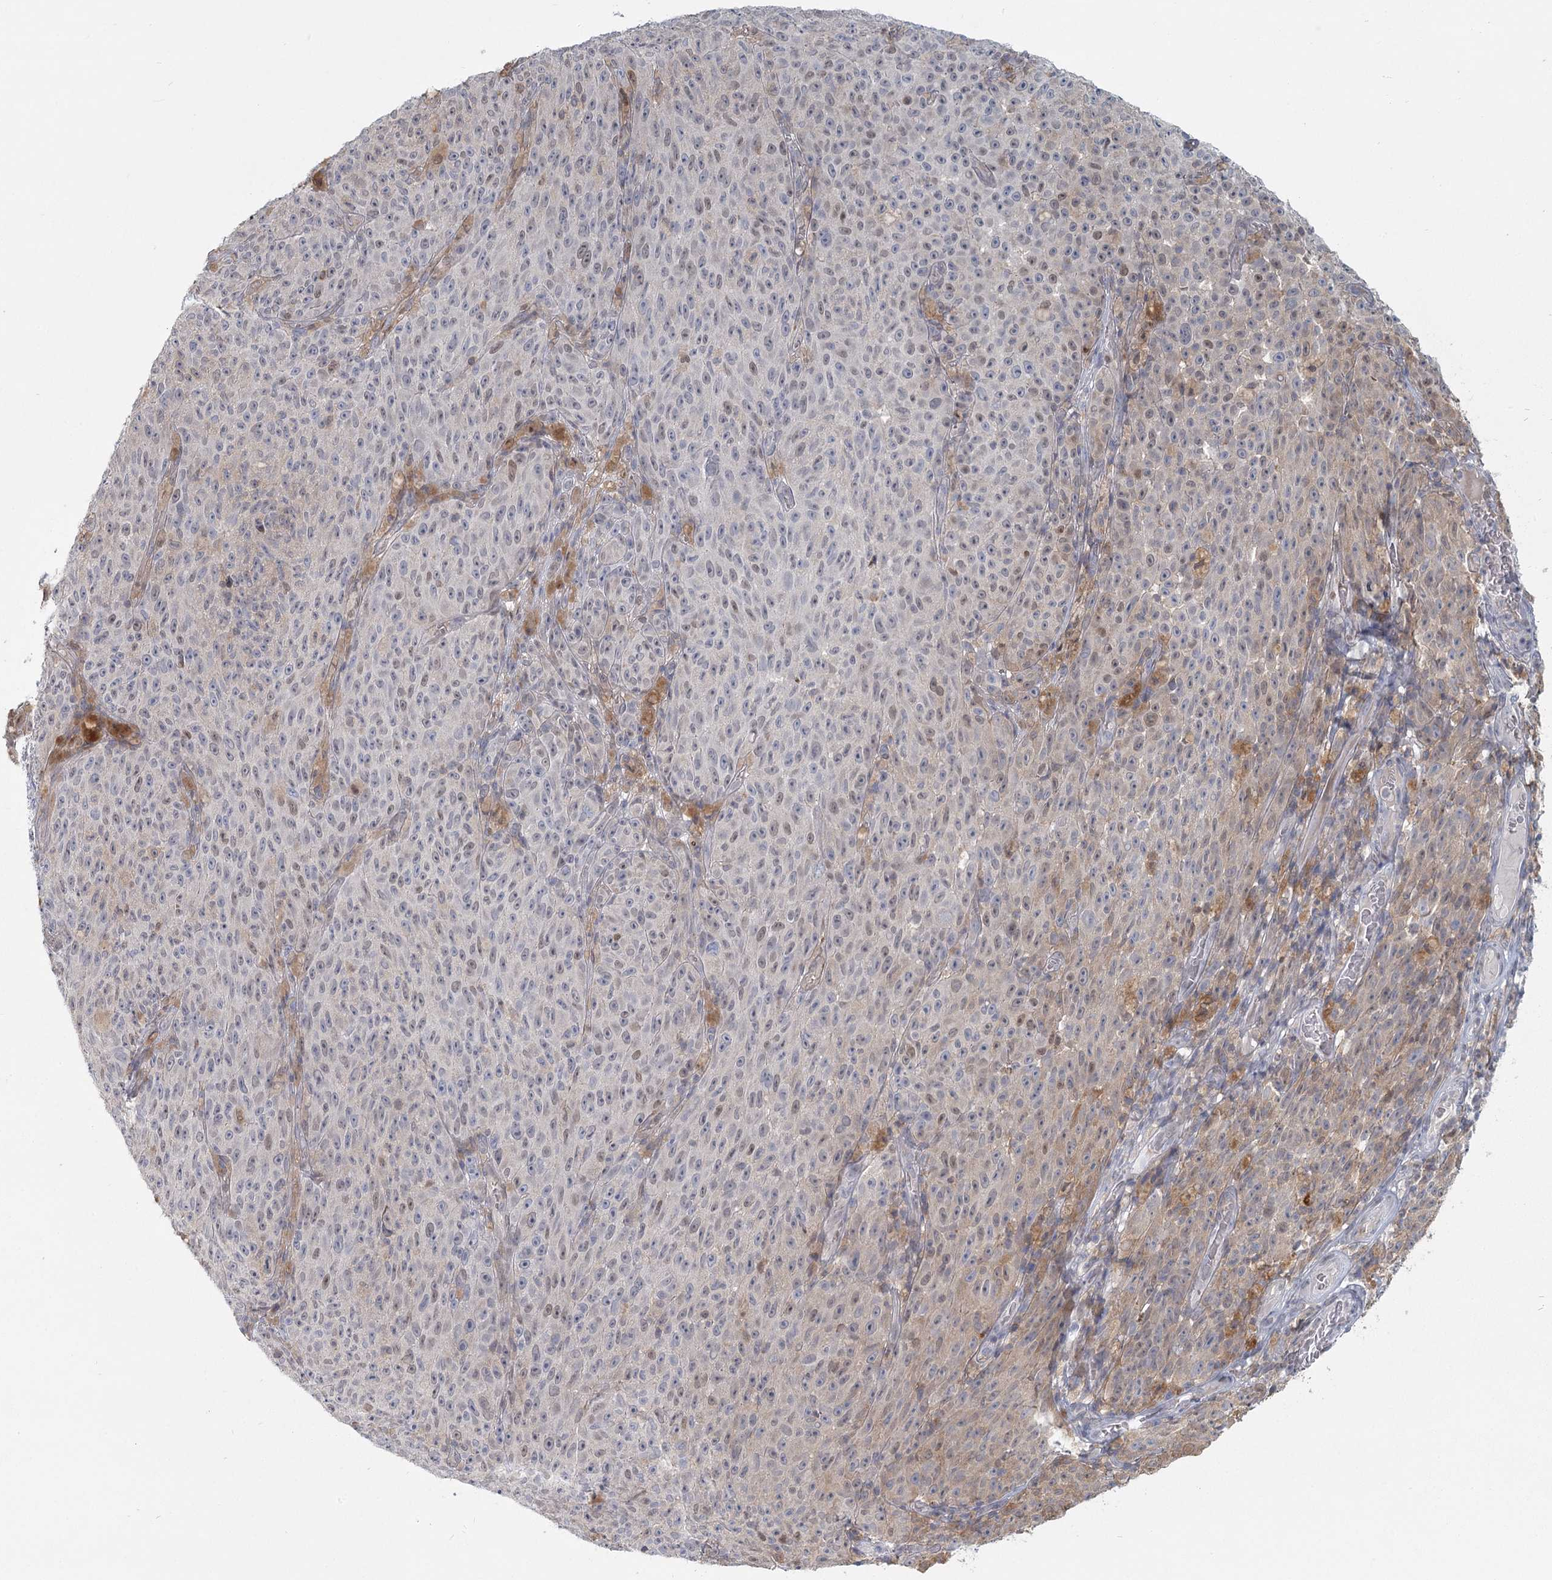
{"staining": {"intensity": "weak", "quantity": "<25%", "location": "cytoplasmic/membranous,nuclear"}, "tissue": "melanoma", "cell_type": "Tumor cells", "image_type": "cancer", "snomed": [{"axis": "morphology", "description": "Malignant melanoma, NOS"}, {"axis": "topography", "description": "Skin"}], "caption": "Immunohistochemistry (IHC) photomicrograph of neoplastic tissue: melanoma stained with DAB (3,3'-diaminobenzidine) reveals no significant protein positivity in tumor cells.", "gene": "USP11", "patient": {"sex": "female", "age": 82}}